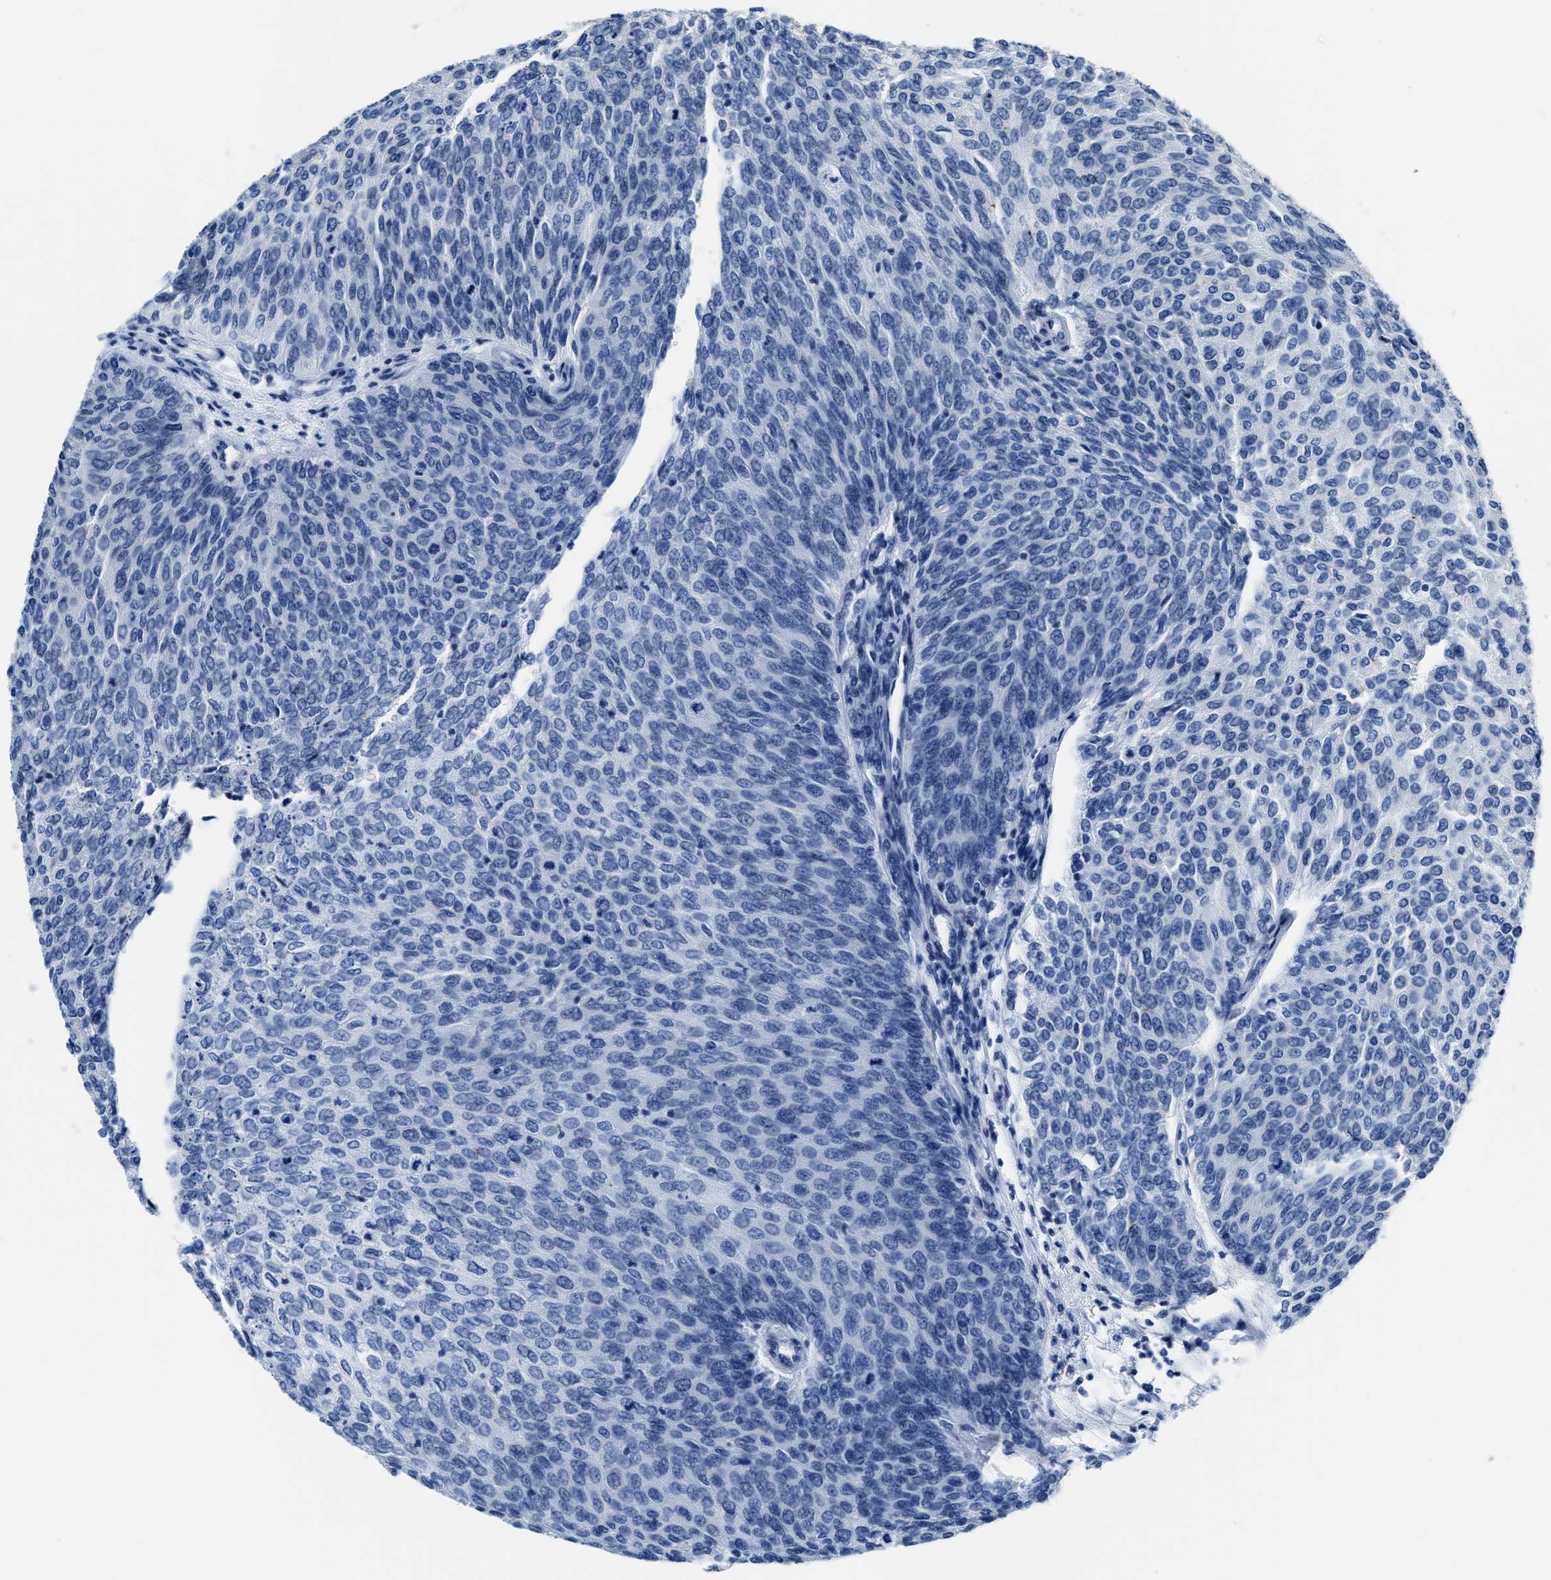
{"staining": {"intensity": "negative", "quantity": "none", "location": "none"}, "tissue": "urothelial cancer", "cell_type": "Tumor cells", "image_type": "cancer", "snomed": [{"axis": "morphology", "description": "Urothelial carcinoma, Low grade"}, {"axis": "topography", "description": "Urinary bladder"}], "caption": "The immunohistochemistry (IHC) image has no significant staining in tumor cells of low-grade urothelial carcinoma tissue. Nuclei are stained in blue.", "gene": "ASZ1", "patient": {"sex": "female", "age": 79}}